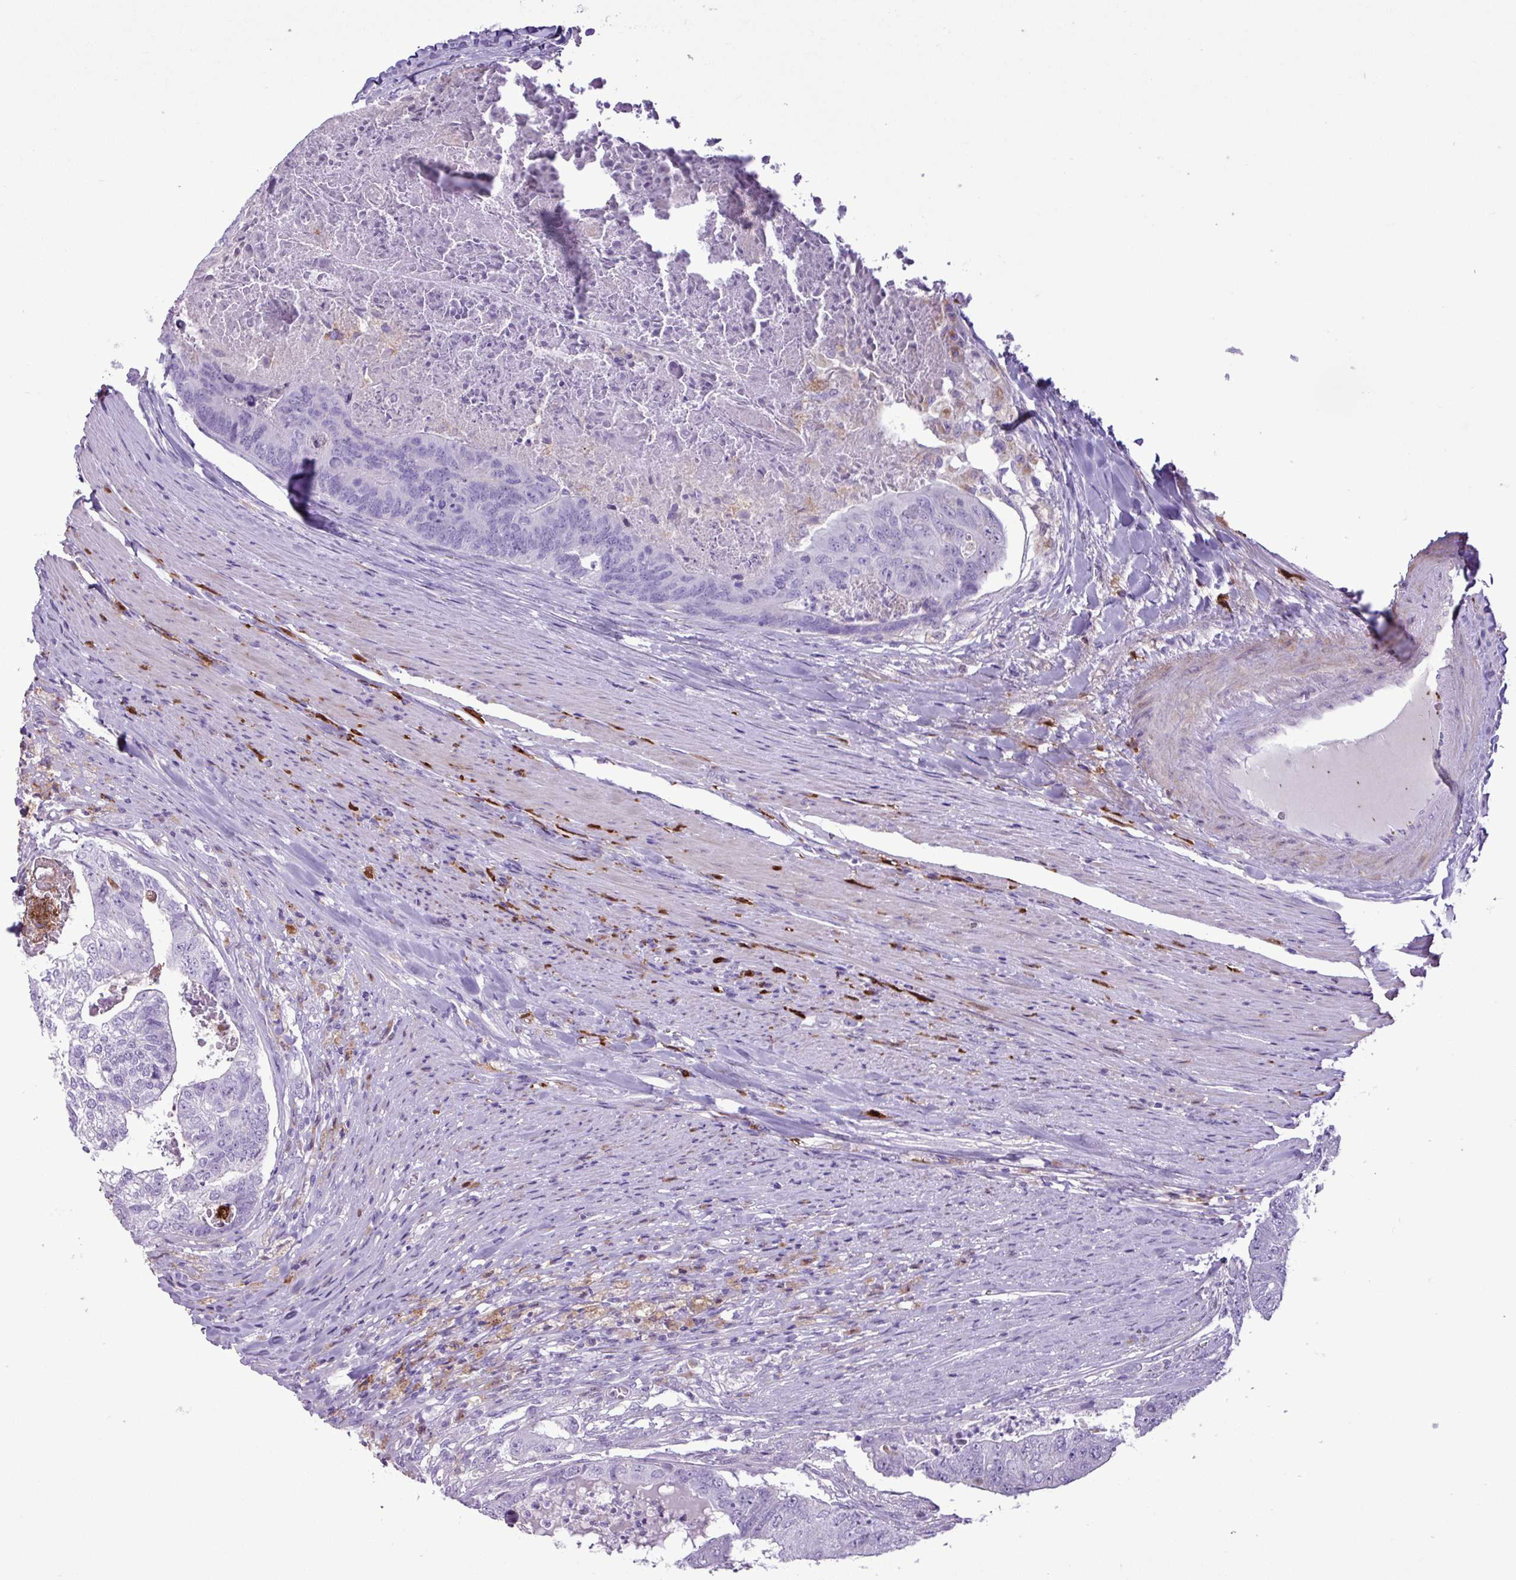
{"staining": {"intensity": "negative", "quantity": "none", "location": "none"}, "tissue": "colorectal cancer", "cell_type": "Tumor cells", "image_type": "cancer", "snomed": [{"axis": "morphology", "description": "Adenocarcinoma, NOS"}, {"axis": "topography", "description": "Colon"}], "caption": "Image shows no protein staining in tumor cells of adenocarcinoma (colorectal) tissue.", "gene": "TMEM200C", "patient": {"sex": "female", "age": 67}}